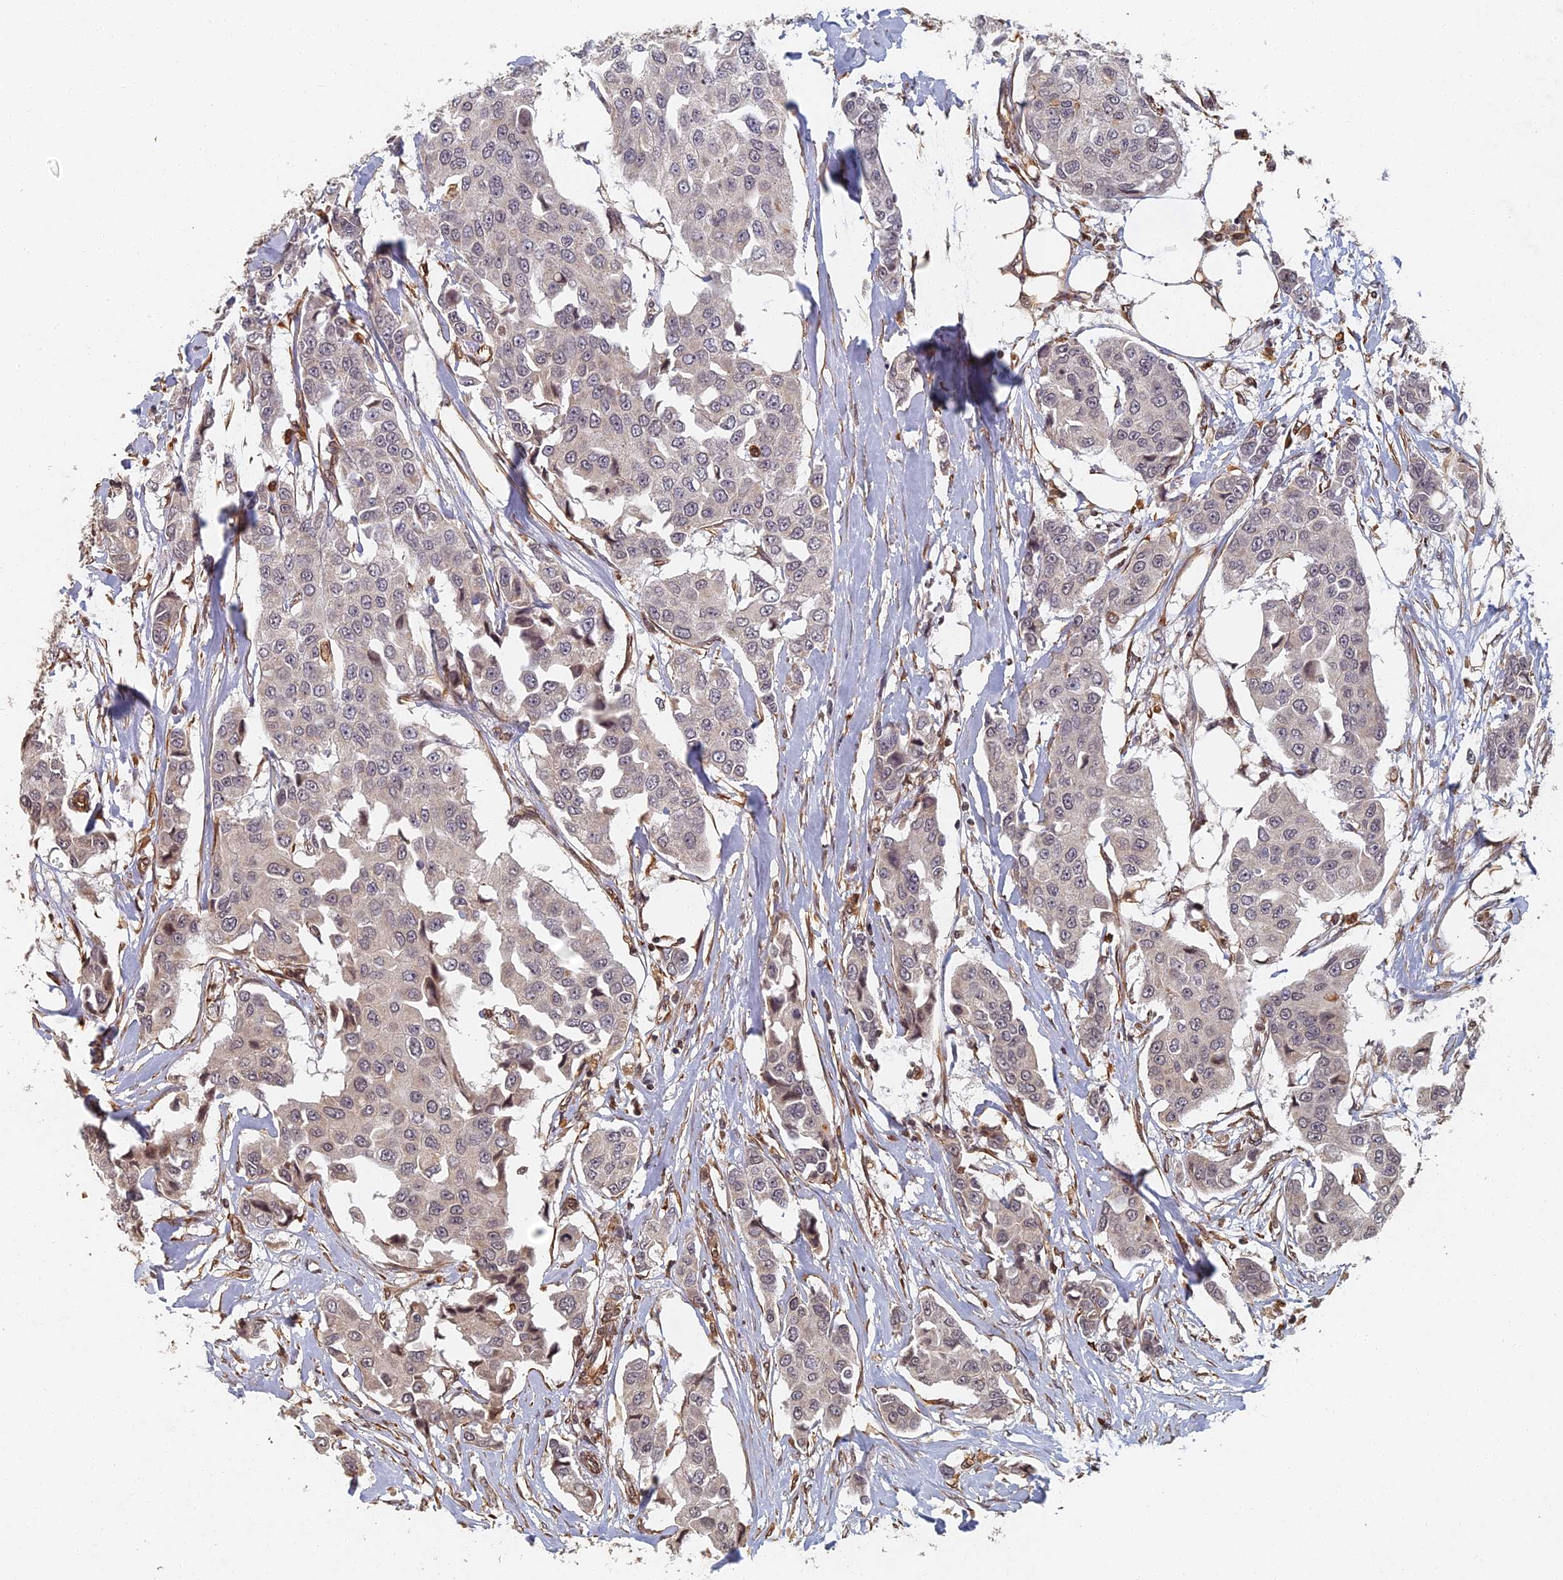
{"staining": {"intensity": "negative", "quantity": "none", "location": "none"}, "tissue": "breast cancer", "cell_type": "Tumor cells", "image_type": "cancer", "snomed": [{"axis": "morphology", "description": "Duct carcinoma"}, {"axis": "topography", "description": "Breast"}], "caption": "High power microscopy histopathology image of an immunohistochemistry image of breast cancer, revealing no significant positivity in tumor cells.", "gene": "ABCB10", "patient": {"sex": "female", "age": 80}}